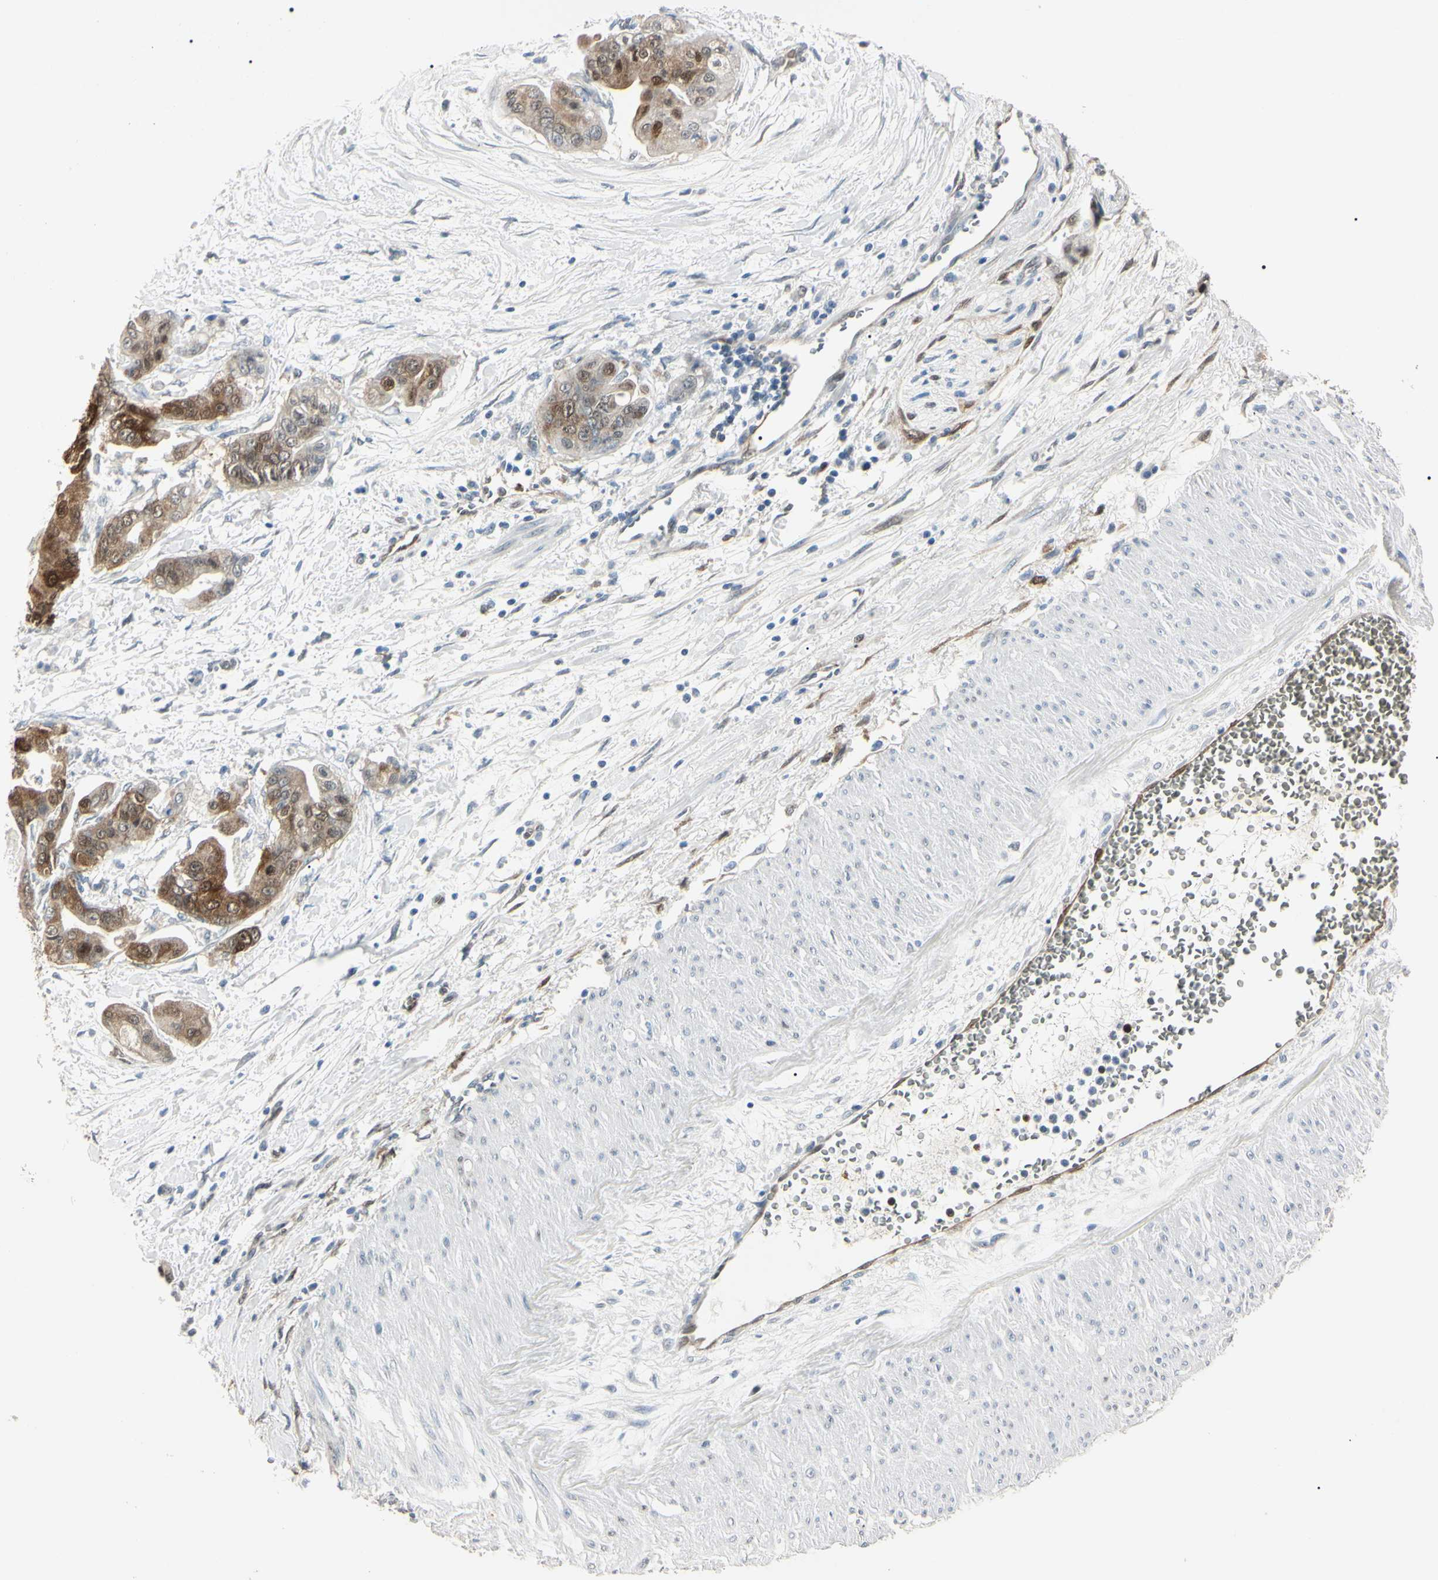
{"staining": {"intensity": "moderate", "quantity": "25%-75%", "location": "cytoplasmic/membranous,nuclear"}, "tissue": "pancreatic cancer", "cell_type": "Tumor cells", "image_type": "cancer", "snomed": [{"axis": "morphology", "description": "Adenocarcinoma, NOS"}, {"axis": "topography", "description": "Pancreas"}], "caption": "Immunohistochemistry (IHC) staining of pancreatic adenocarcinoma, which shows medium levels of moderate cytoplasmic/membranous and nuclear staining in about 25%-75% of tumor cells indicating moderate cytoplasmic/membranous and nuclear protein positivity. The staining was performed using DAB (3,3'-diaminobenzidine) (brown) for protein detection and nuclei were counterstained in hematoxylin (blue).", "gene": "AKR1C3", "patient": {"sex": "female", "age": 75}}